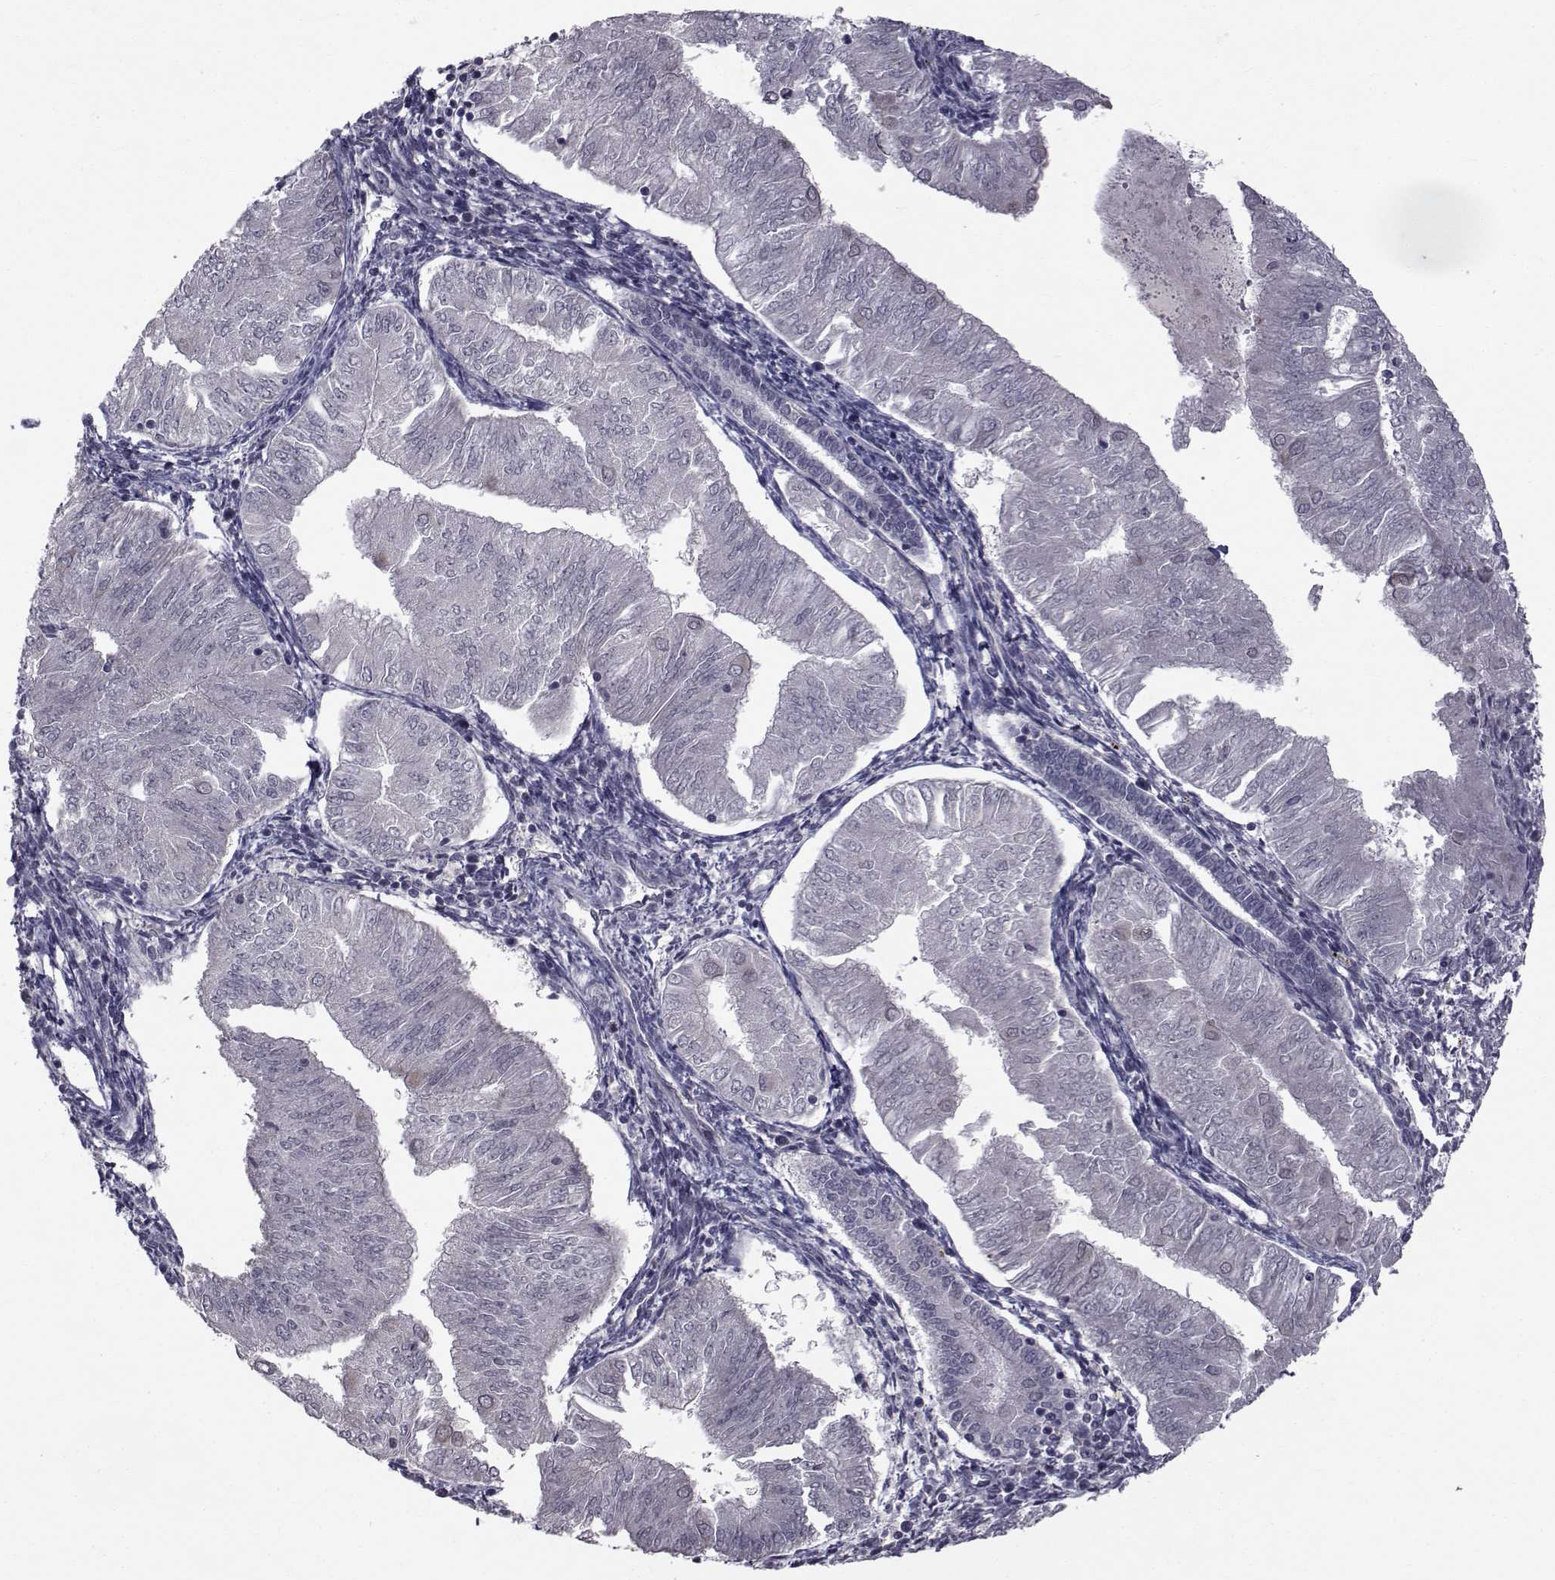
{"staining": {"intensity": "negative", "quantity": "none", "location": "none"}, "tissue": "endometrial cancer", "cell_type": "Tumor cells", "image_type": "cancer", "snomed": [{"axis": "morphology", "description": "Adenocarcinoma, NOS"}, {"axis": "topography", "description": "Endometrium"}], "caption": "DAB (3,3'-diaminobenzidine) immunohistochemical staining of endometrial cancer (adenocarcinoma) displays no significant staining in tumor cells.", "gene": "FDXR", "patient": {"sex": "female", "age": 53}}